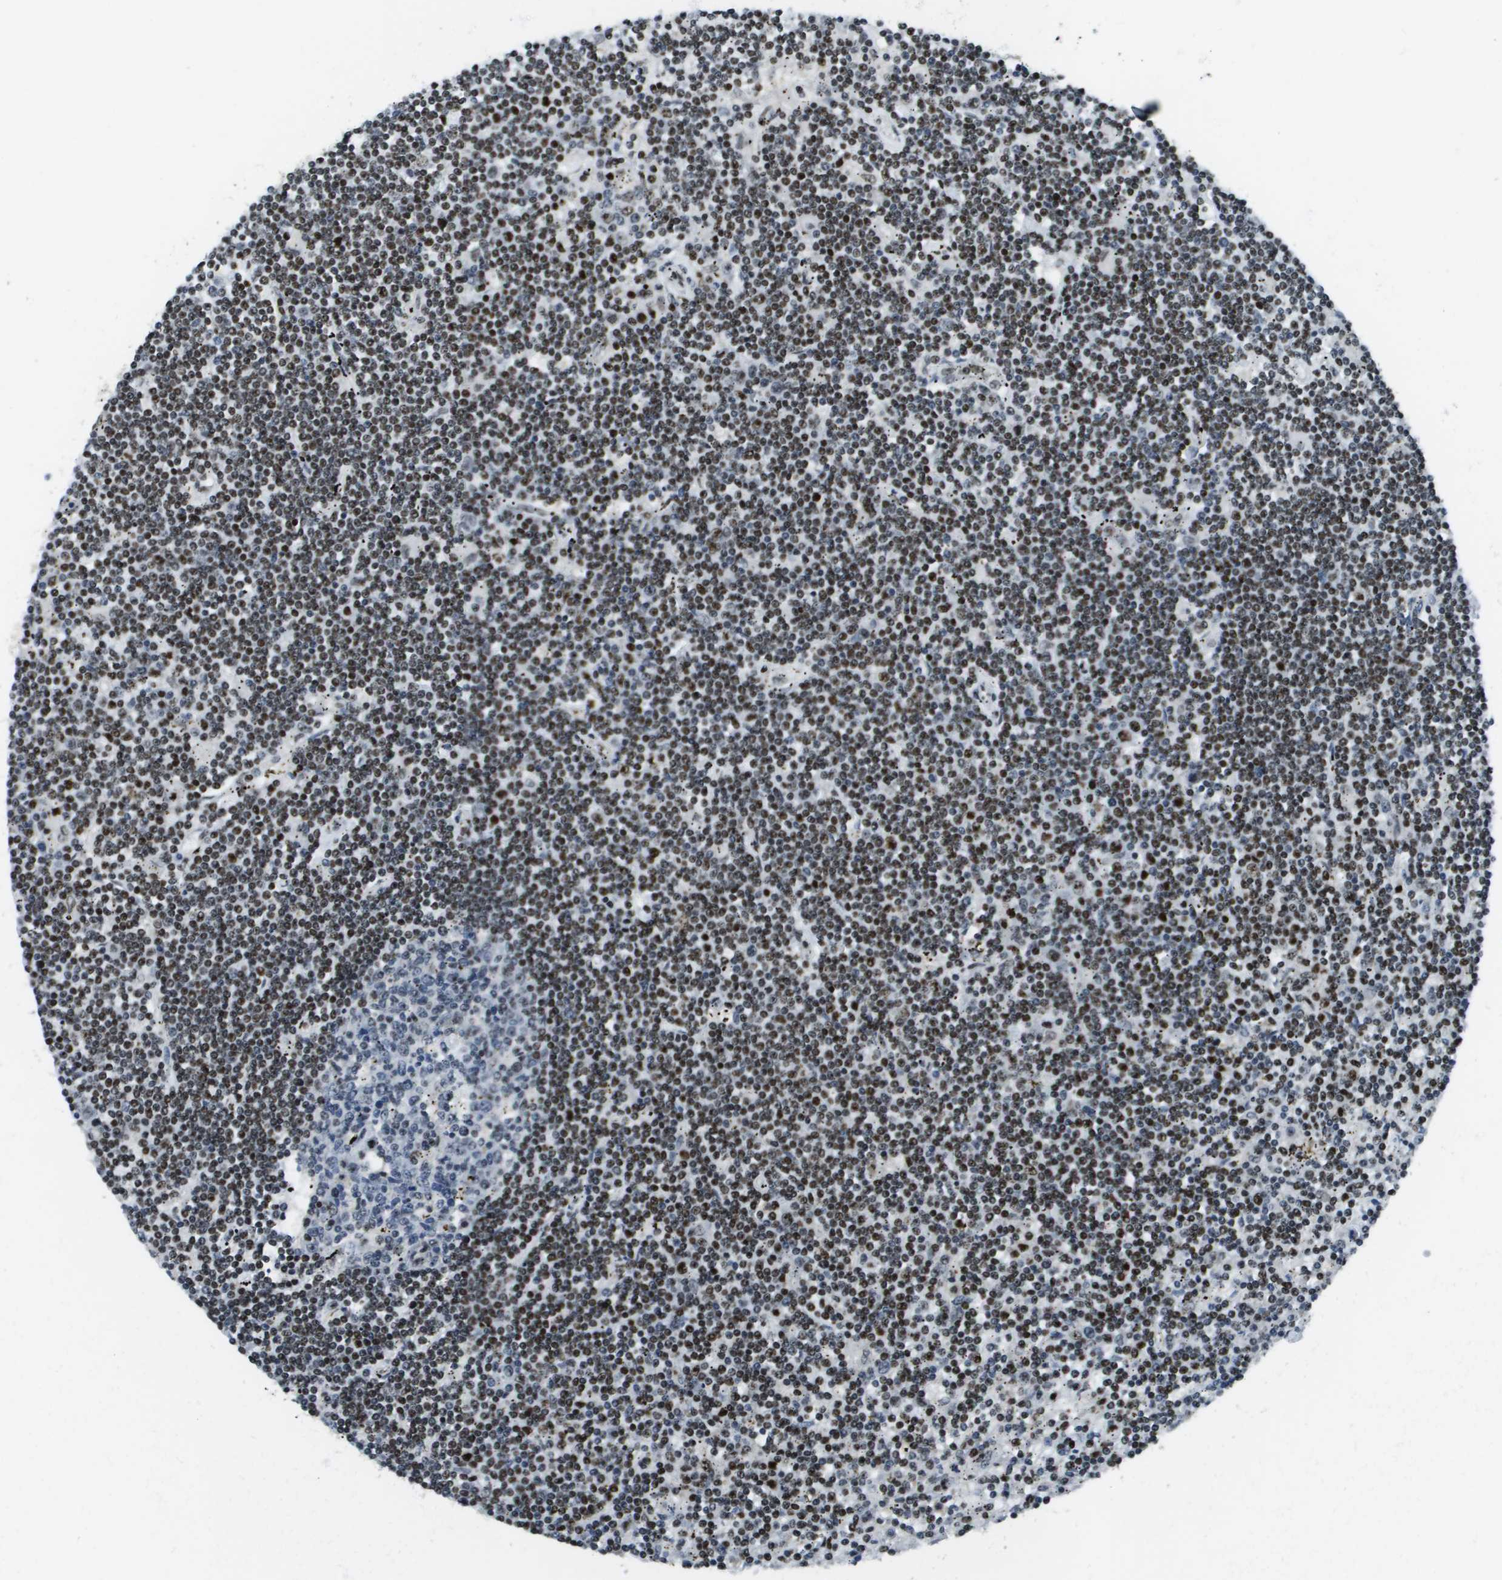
{"staining": {"intensity": "moderate", "quantity": "25%-75%", "location": "nuclear"}, "tissue": "lymphoma", "cell_type": "Tumor cells", "image_type": "cancer", "snomed": [{"axis": "morphology", "description": "Malignant lymphoma, non-Hodgkin's type, Low grade"}, {"axis": "topography", "description": "Spleen"}], "caption": "High-magnification brightfield microscopy of lymphoma stained with DAB (3,3'-diaminobenzidine) (brown) and counterstained with hematoxylin (blue). tumor cells exhibit moderate nuclear staining is seen in approximately25%-75% of cells. (IHC, brightfield microscopy, high magnification).", "gene": "SP100", "patient": {"sex": "male", "age": 76}}